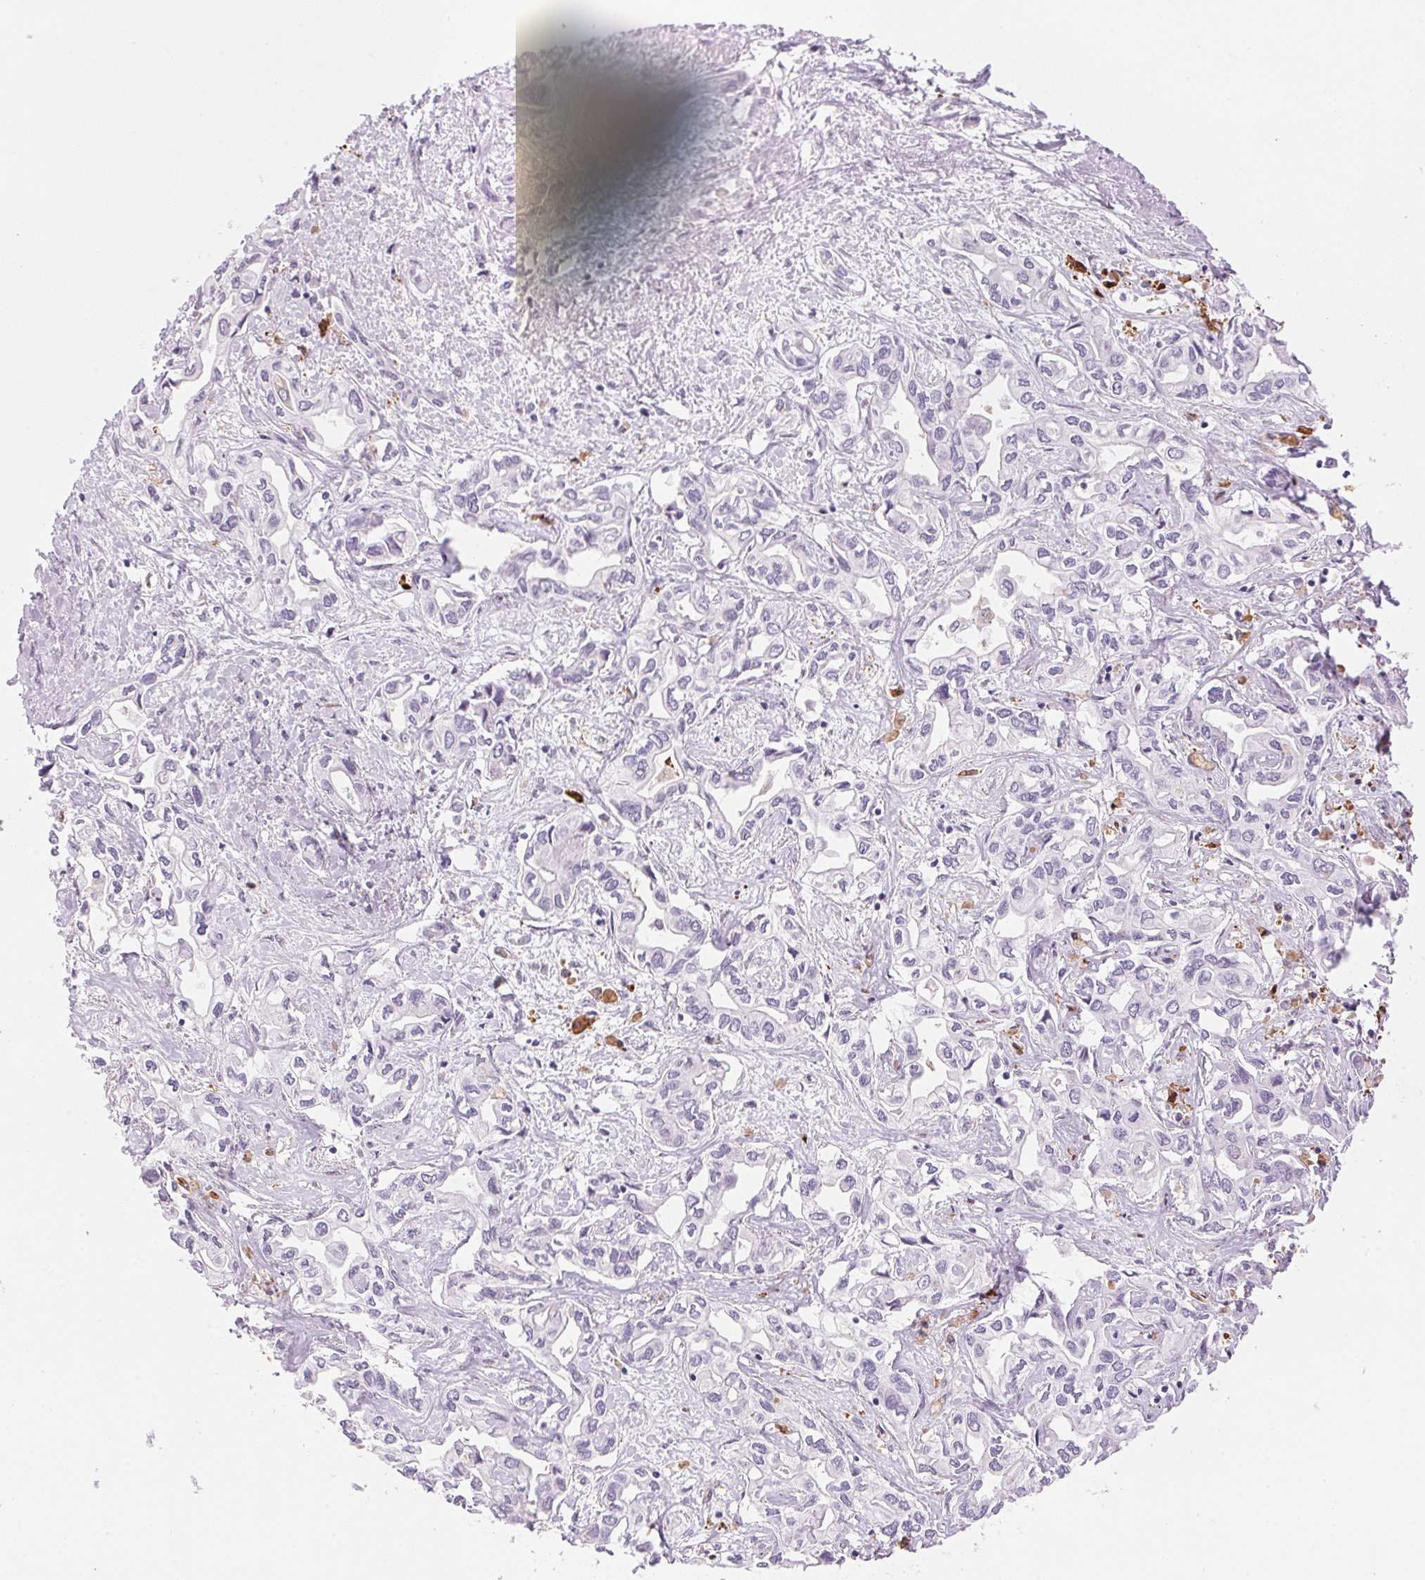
{"staining": {"intensity": "negative", "quantity": "none", "location": "none"}, "tissue": "liver cancer", "cell_type": "Tumor cells", "image_type": "cancer", "snomed": [{"axis": "morphology", "description": "Cholangiocarcinoma"}, {"axis": "topography", "description": "Liver"}], "caption": "High magnification brightfield microscopy of liver cancer (cholangiocarcinoma) stained with DAB (brown) and counterstained with hematoxylin (blue): tumor cells show no significant positivity. (DAB (3,3'-diaminobenzidine) immunohistochemistry (IHC), high magnification).", "gene": "GYG2", "patient": {"sex": "female", "age": 64}}